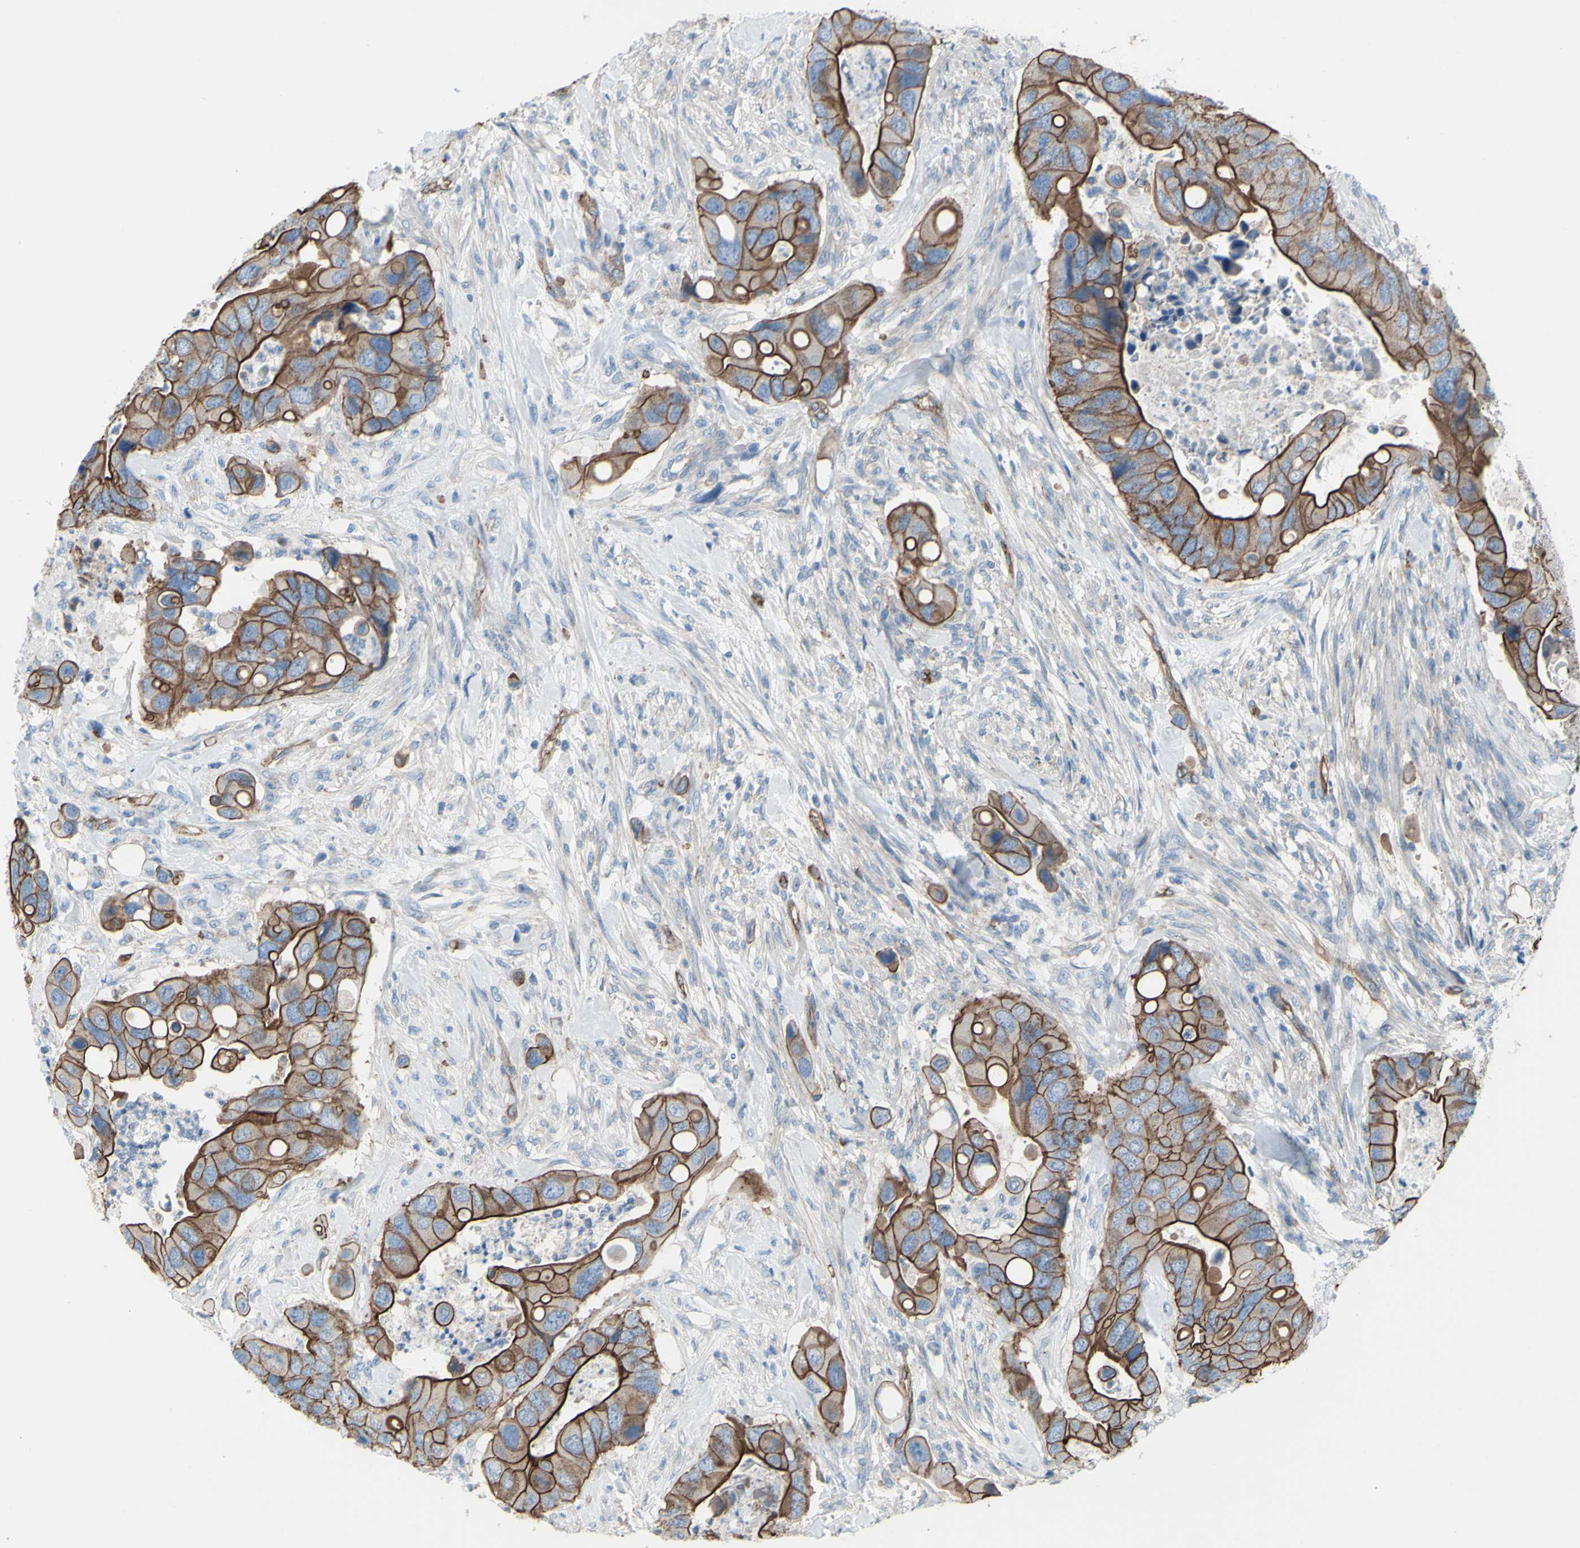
{"staining": {"intensity": "strong", "quantity": ">75%", "location": "cytoplasmic/membranous"}, "tissue": "colorectal cancer", "cell_type": "Tumor cells", "image_type": "cancer", "snomed": [{"axis": "morphology", "description": "Adenocarcinoma, NOS"}, {"axis": "topography", "description": "Rectum"}], "caption": "IHC micrograph of neoplastic tissue: colorectal cancer (adenocarcinoma) stained using IHC displays high levels of strong protein expression localized specifically in the cytoplasmic/membranous of tumor cells, appearing as a cytoplasmic/membranous brown color.", "gene": "TPBG", "patient": {"sex": "female", "age": 57}}